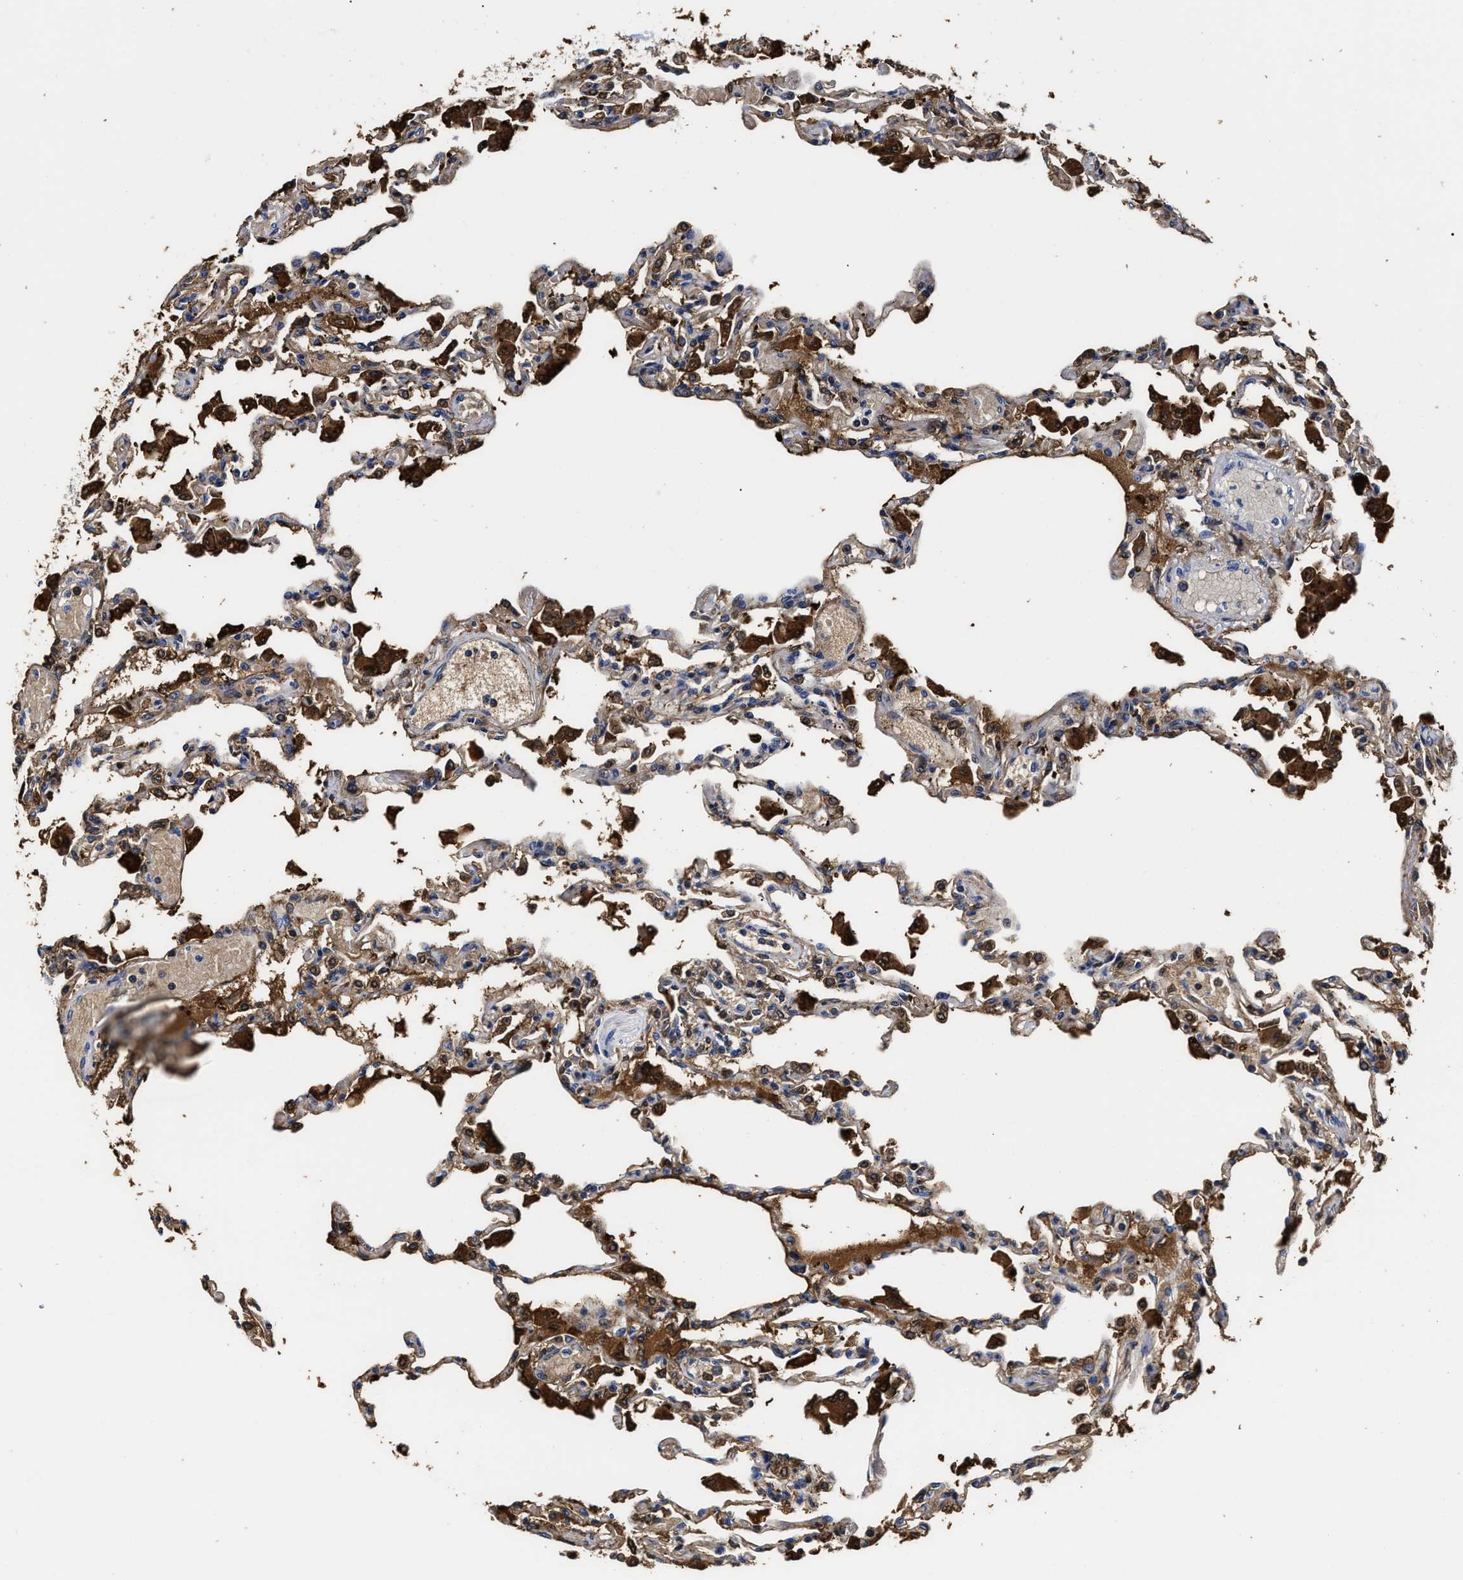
{"staining": {"intensity": "moderate", "quantity": "<25%", "location": "cytoplasmic/membranous"}, "tissue": "lung", "cell_type": "Alveolar cells", "image_type": "normal", "snomed": [{"axis": "morphology", "description": "Normal tissue, NOS"}, {"axis": "topography", "description": "Bronchus"}, {"axis": "topography", "description": "Lung"}], "caption": "Moderate cytoplasmic/membranous protein positivity is present in about <25% of alveolar cells in lung. Ihc stains the protein of interest in brown and the nuclei are stained blue.", "gene": "PRPF4B", "patient": {"sex": "female", "age": 49}}